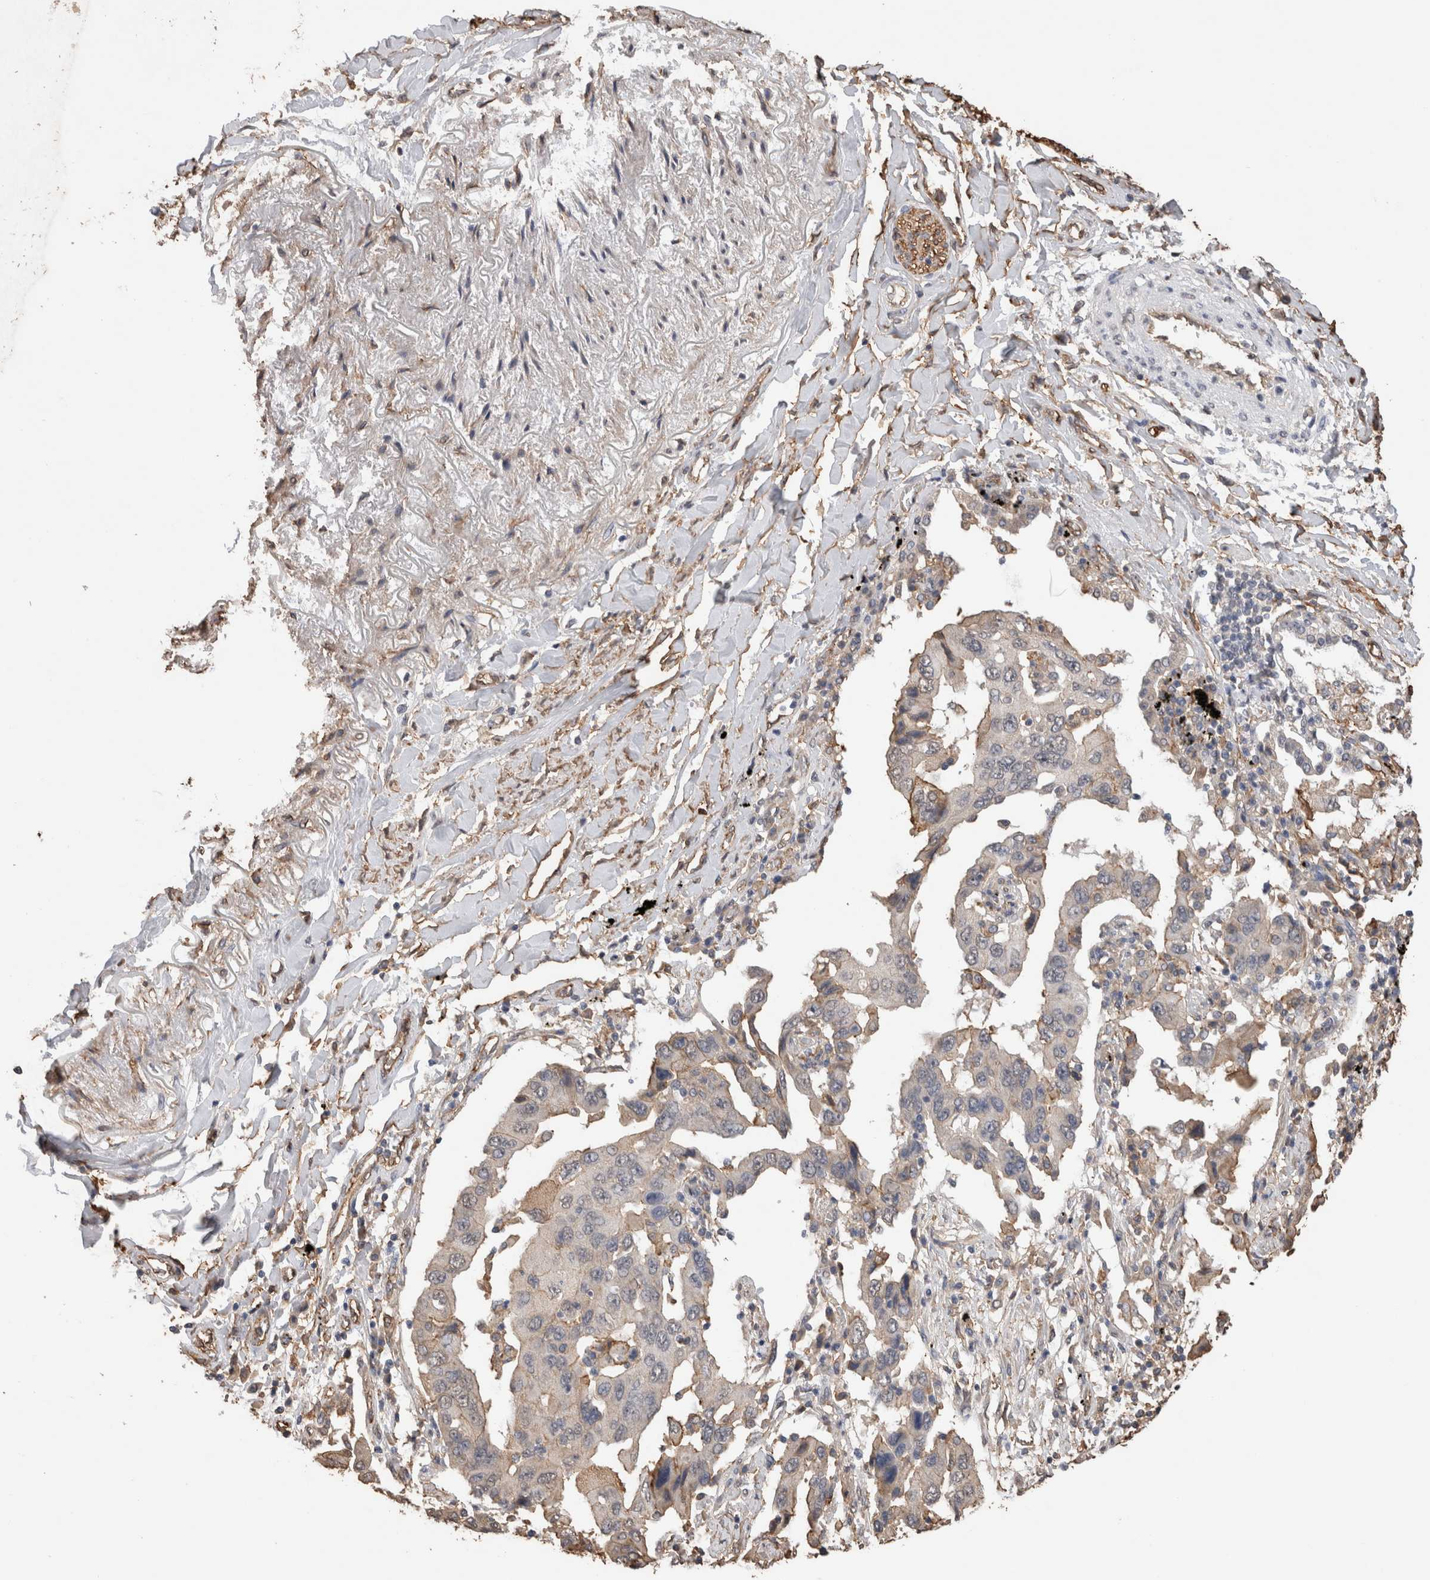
{"staining": {"intensity": "moderate", "quantity": "<25%", "location": "cytoplasmic/membranous"}, "tissue": "lung cancer", "cell_type": "Tumor cells", "image_type": "cancer", "snomed": [{"axis": "morphology", "description": "Adenocarcinoma, NOS"}, {"axis": "topography", "description": "Lung"}], "caption": "Protein expression analysis of lung cancer reveals moderate cytoplasmic/membranous staining in about <25% of tumor cells. The staining is performed using DAB brown chromogen to label protein expression. The nuclei are counter-stained blue using hematoxylin.", "gene": "S100A10", "patient": {"sex": "female", "age": 65}}